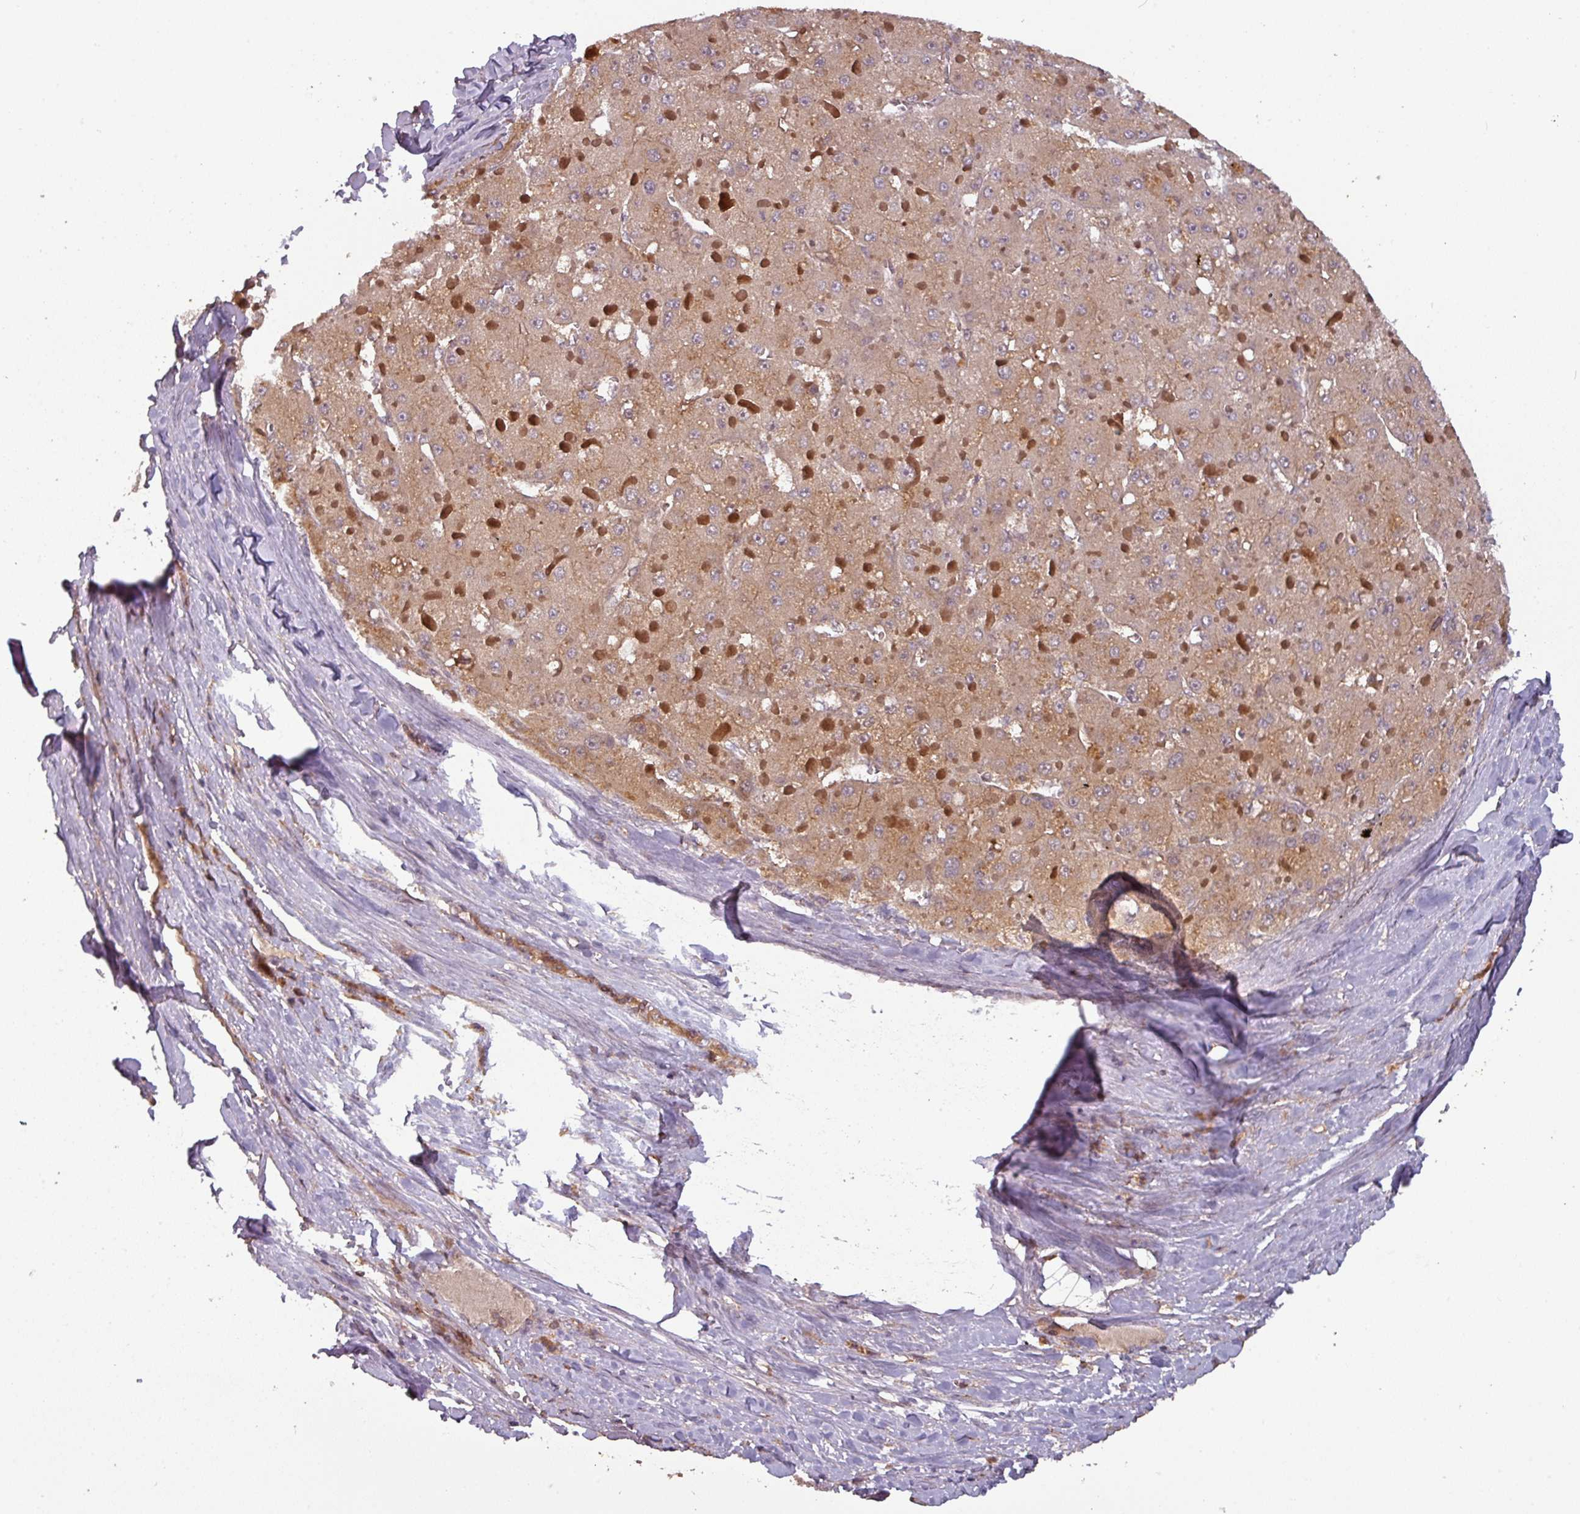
{"staining": {"intensity": "moderate", "quantity": ">75%", "location": "cytoplasmic/membranous"}, "tissue": "liver cancer", "cell_type": "Tumor cells", "image_type": "cancer", "snomed": [{"axis": "morphology", "description": "Carcinoma, Hepatocellular, NOS"}, {"axis": "topography", "description": "Liver"}], "caption": "There is medium levels of moderate cytoplasmic/membranous positivity in tumor cells of liver hepatocellular carcinoma, as demonstrated by immunohistochemical staining (brown color).", "gene": "GSKIP", "patient": {"sex": "female", "age": 73}}